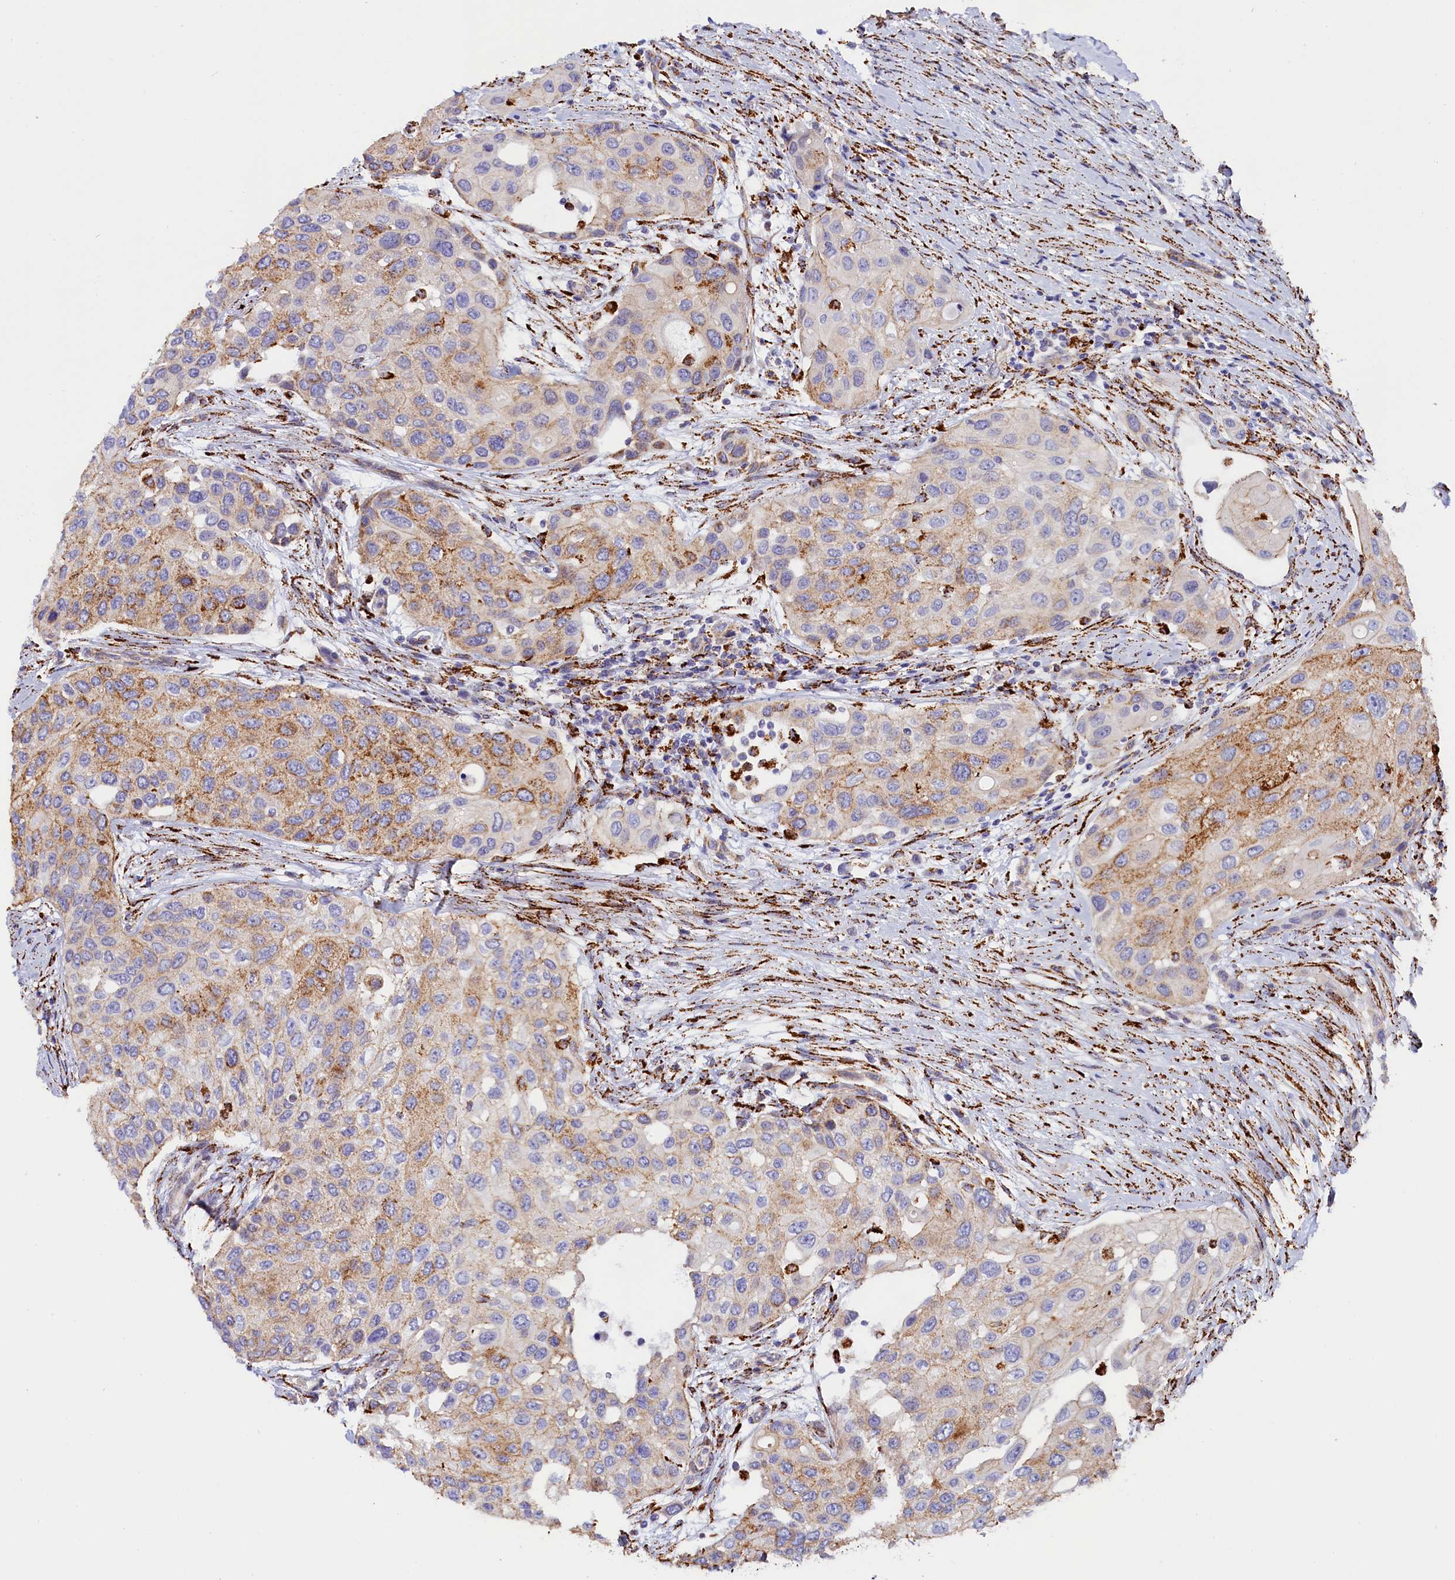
{"staining": {"intensity": "moderate", "quantity": ">75%", "location": "cytoplasmic/membranous"}, "tissue": "urothelial cancer", "cell_type": "Tumor cells", "image_type": "cancer", "snomed": [{"axis": "morphology", "description": "Normal tissue, NOS"}, {"axis": "morphology", "description": "Urothelial carcinoma, High grade"}, {"axis": "topography", "description": "Vascular tissue"}, {"axis": "topography", "description": "Urinary bladder"}], "caption": "Immunohistochemistry of urothelial cancer exhibits medium levels of moderate cytoplasmic/membranous positivity in about >75% of tumor cells. Nuclei are stained in blue.", "gene": "AKTIP", "patient": {"sex": "female", "age": 56}}